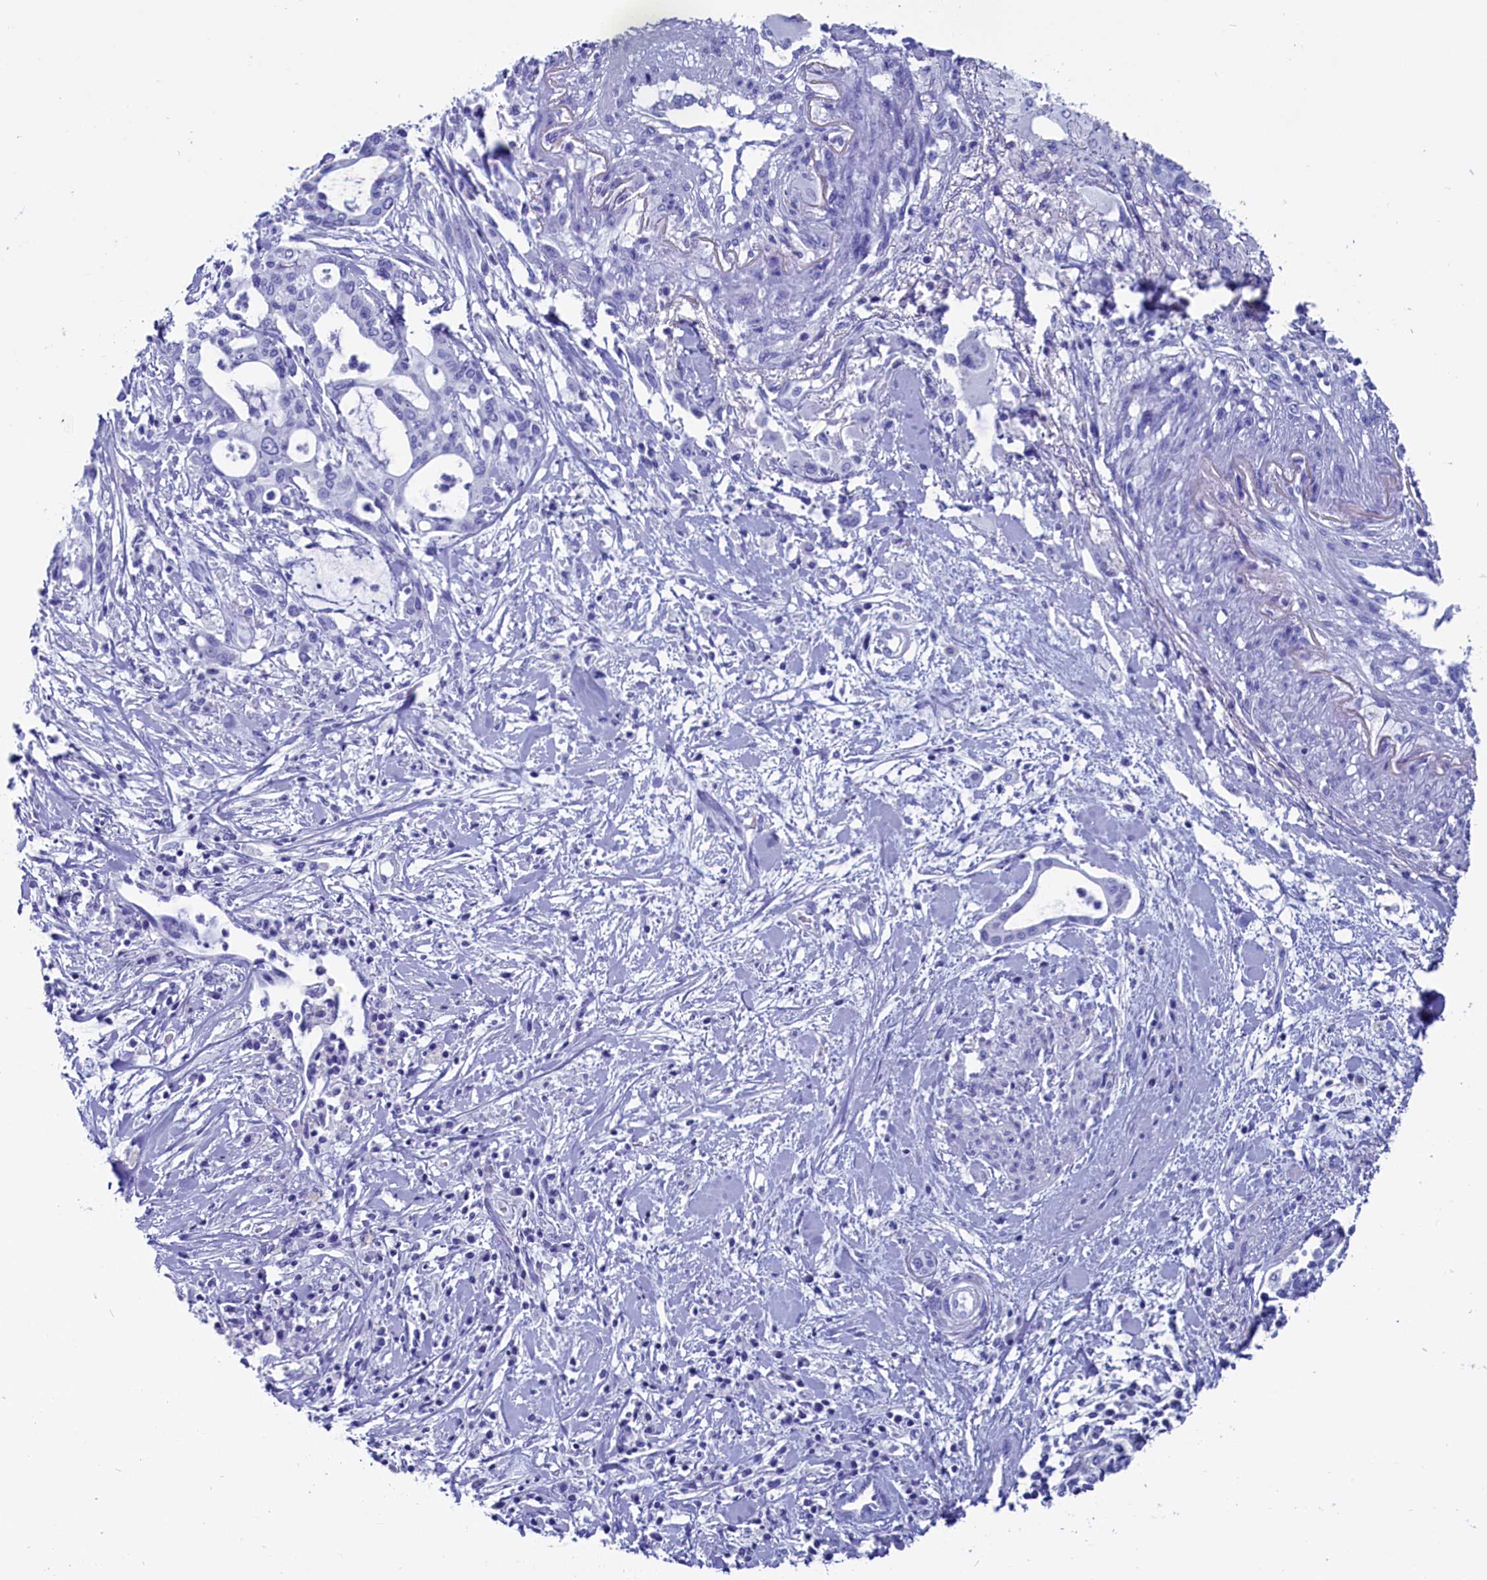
{"staining": {"intensity": "negative", "quantity": "none", "location": "none"}, "tissue": "pancreatic cancer", "cell_type": "Tumor cells", "image_type": "cancer", "snomed": [{"axis": "morphology", "description": "Adenocarcinoma, NOS"}, {"axis": "topography", "description": "Pancreas"}], "caption": "The photomicrograph displays no staining of tumor cells in adenocarcinoma (pancreatic).", "gene": "ANKRD29", "patient": {"sex": "male", "age": 46}}